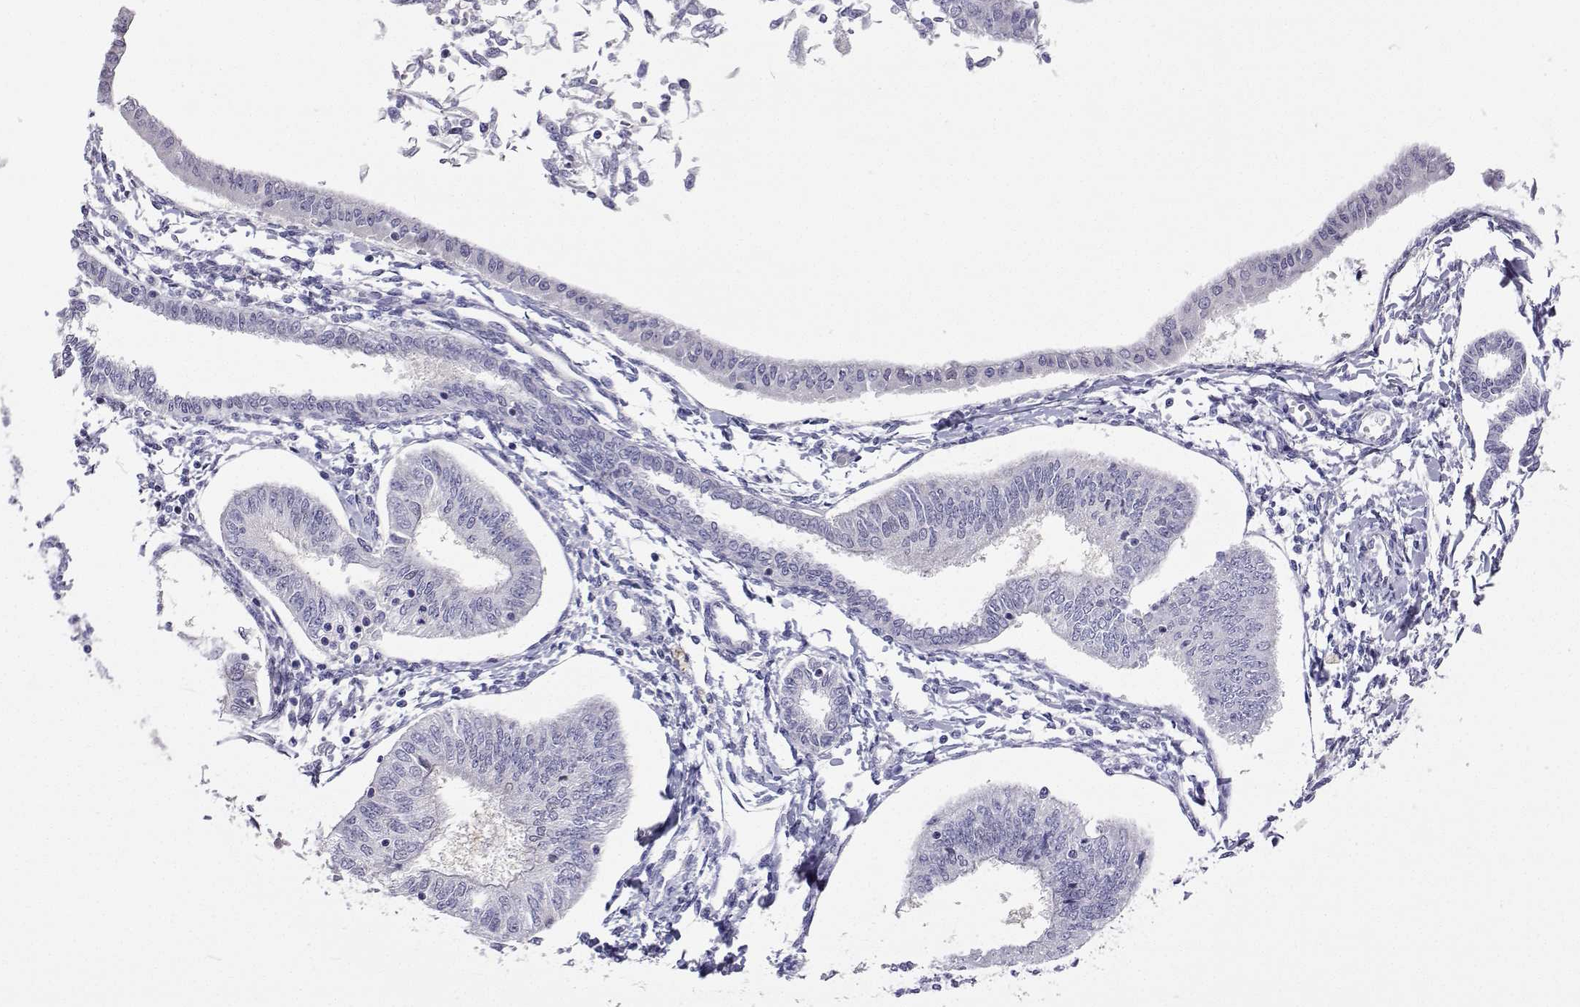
{"staining": {"intensity": "negative", "quantity": "none", "location": "none"}, "tissue": "endometrial cancer", "cell_type": "Tumor cells", "image_type": "cancer", "snomed": [{"axis": "morphology", "description": "Adenocarcinoma, NOS"}, {"axis": "topography", "description": "Endometrium"}], "caption": "High magnification brightfield microscopy of endometrial cancer stained with DAB (3,3'-diaminobenzidine) (brown) and counterstained with hematoxylin (blue): tumor cells show no significant positivity.", "gene": "GALM", "patient": {"sex": "female", "age": 58}}